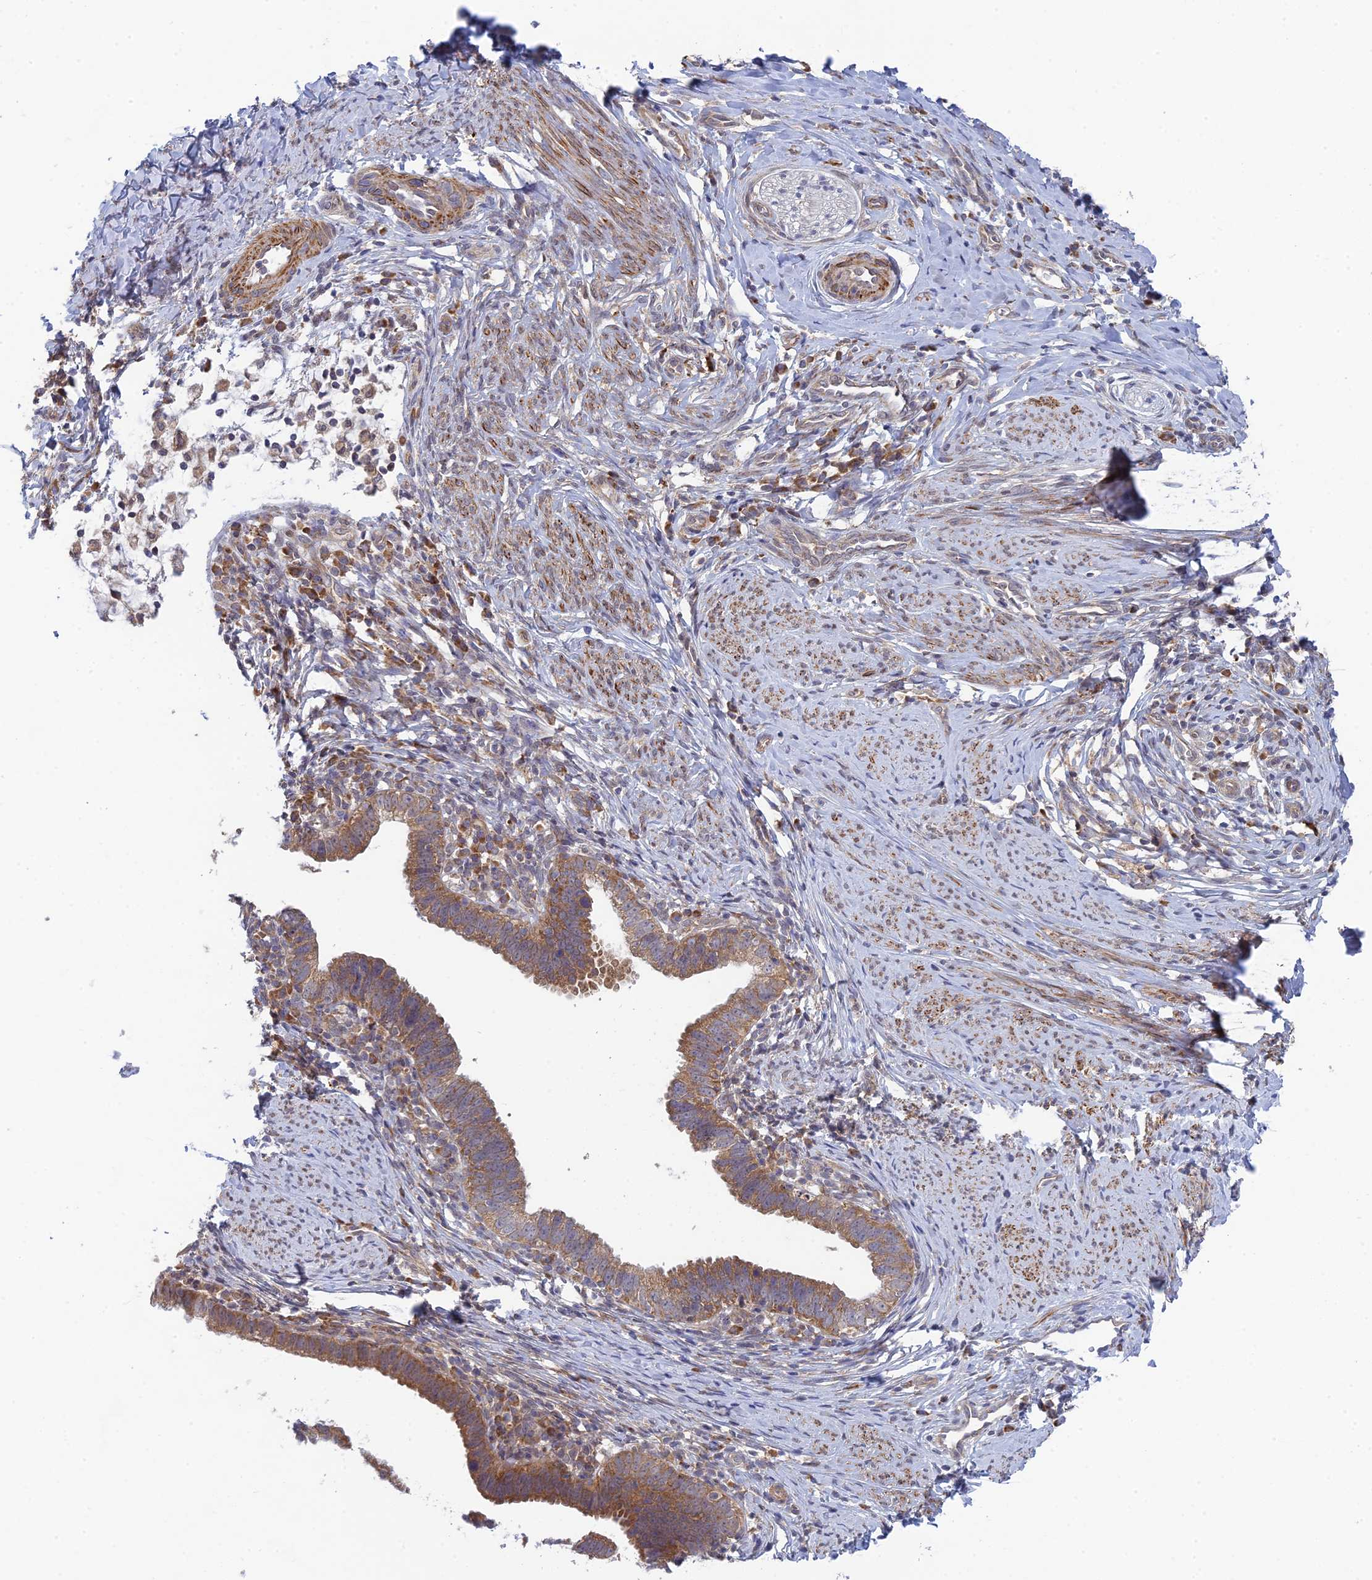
{"staining": {"intensity": "moderate", "quantity": ">75%", "location": "cytoplasmic/membranous"}, "tissue": "cervical cancer", "cell_type": "Tumor cells", "image_type": "cancer", "snomed": [{"axis": "morphology", "description": "Adenocarcinoma, NOS"}, {"axis": "topography", "description": "Cervix"}], "caption": "Immunohistochemistry (IHC) histopathology image of neoplastic tissue: cervical cancer stained using IHC reveals medium levels of moderate protein expression localized specifically in the cytoplasmic/membranous of tumor cells, appearing as a cytoplasmic/membranous brown color.", "gene": "INCA1", "patient": {"sex": "female", "age": 36}}